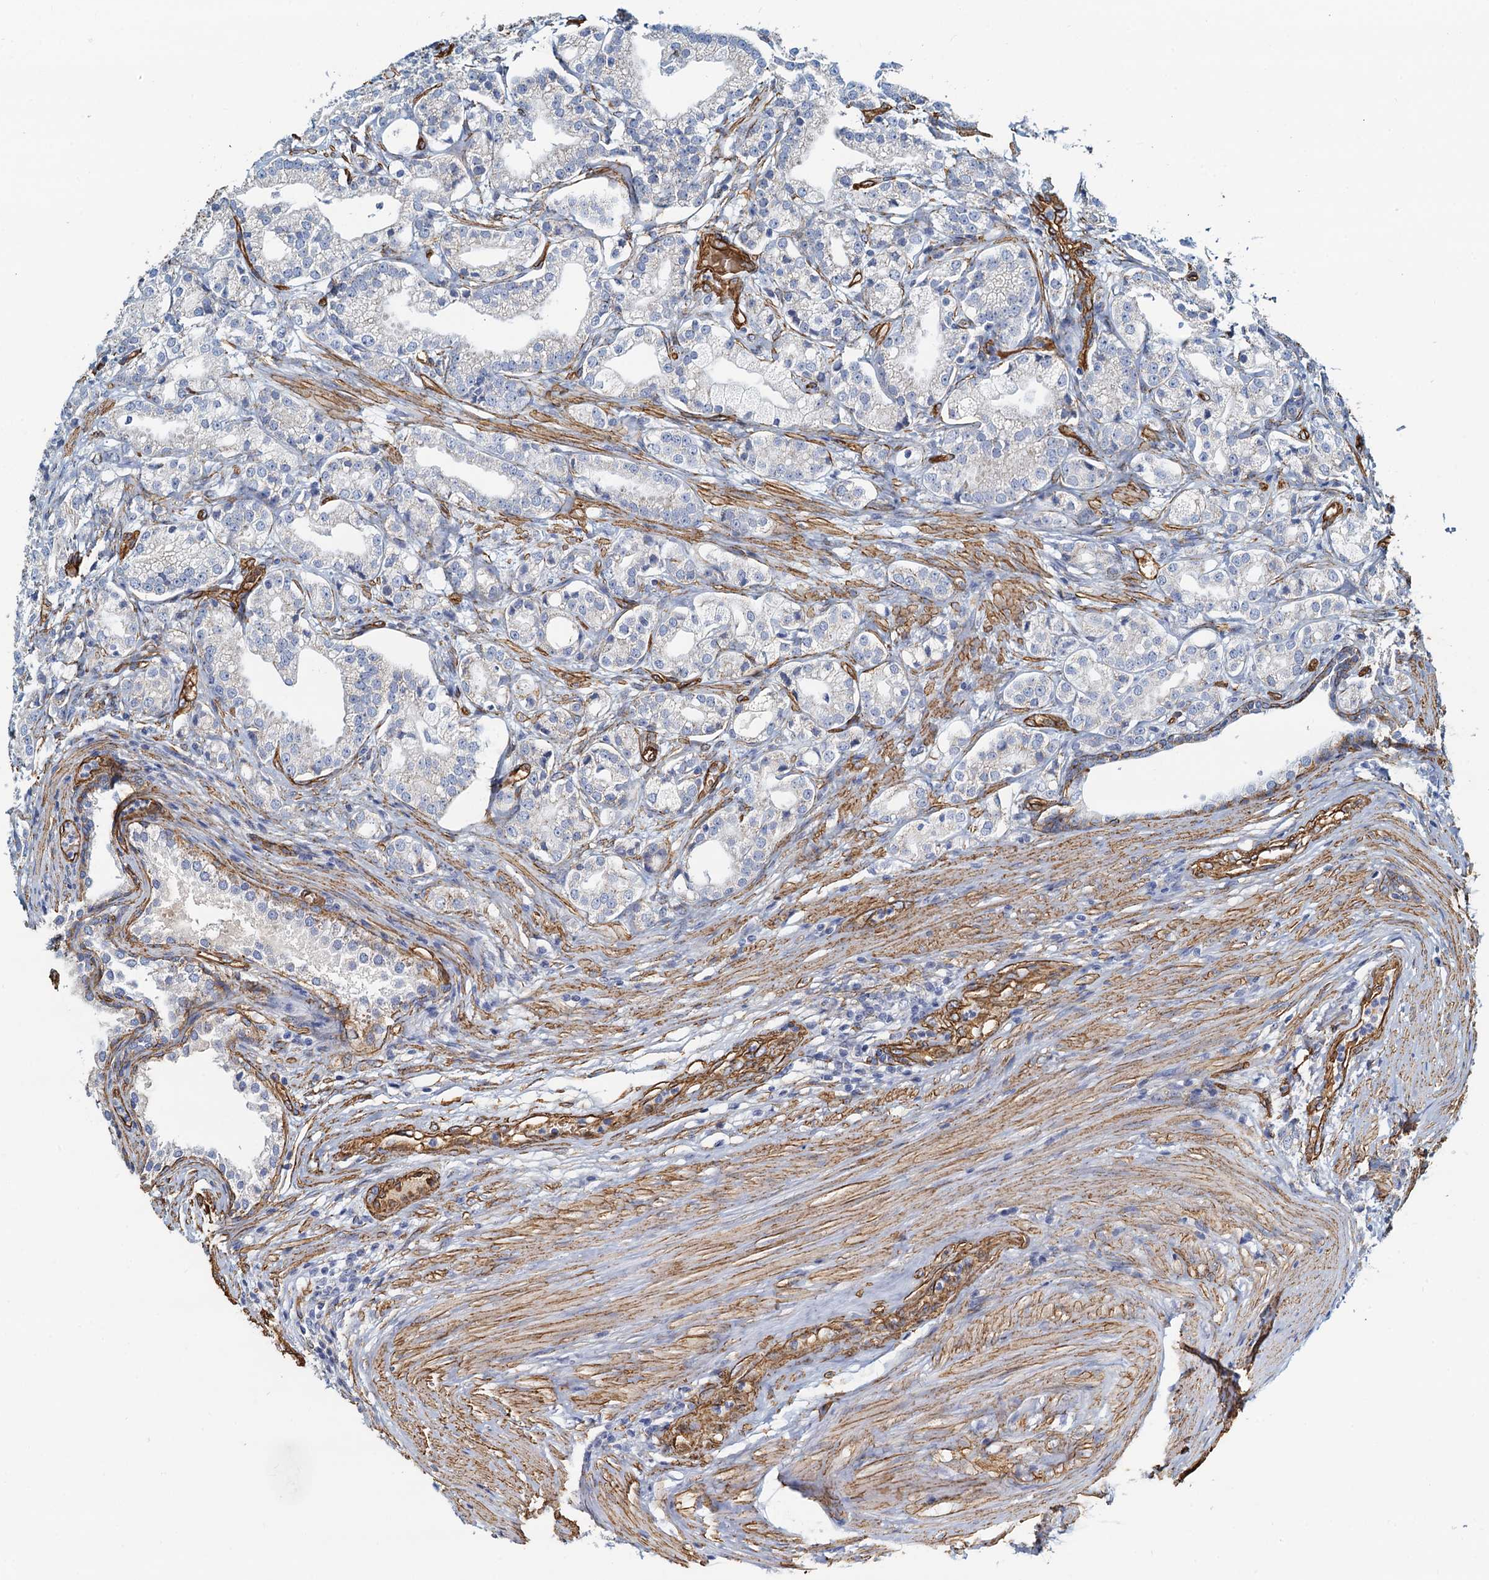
{"staining": {"intensity": "negative", "quantity": "none", "location": "none"}, "tissue": "prostate cancer", "cell_type": "Tumor cells", "image_type": "cancer", "snomed": [{"axis": "morphology", "description": "Adenocarcinoma, High grade"}, {"axis": "topography", "description": "Prostate"}], "caption": "Protein analysis of prostate high-grade adenocarcinoma exhibits no significant staining in tumor cells.", "gene": "DGKG", "patient": {"sex": "male", "age": 69}}